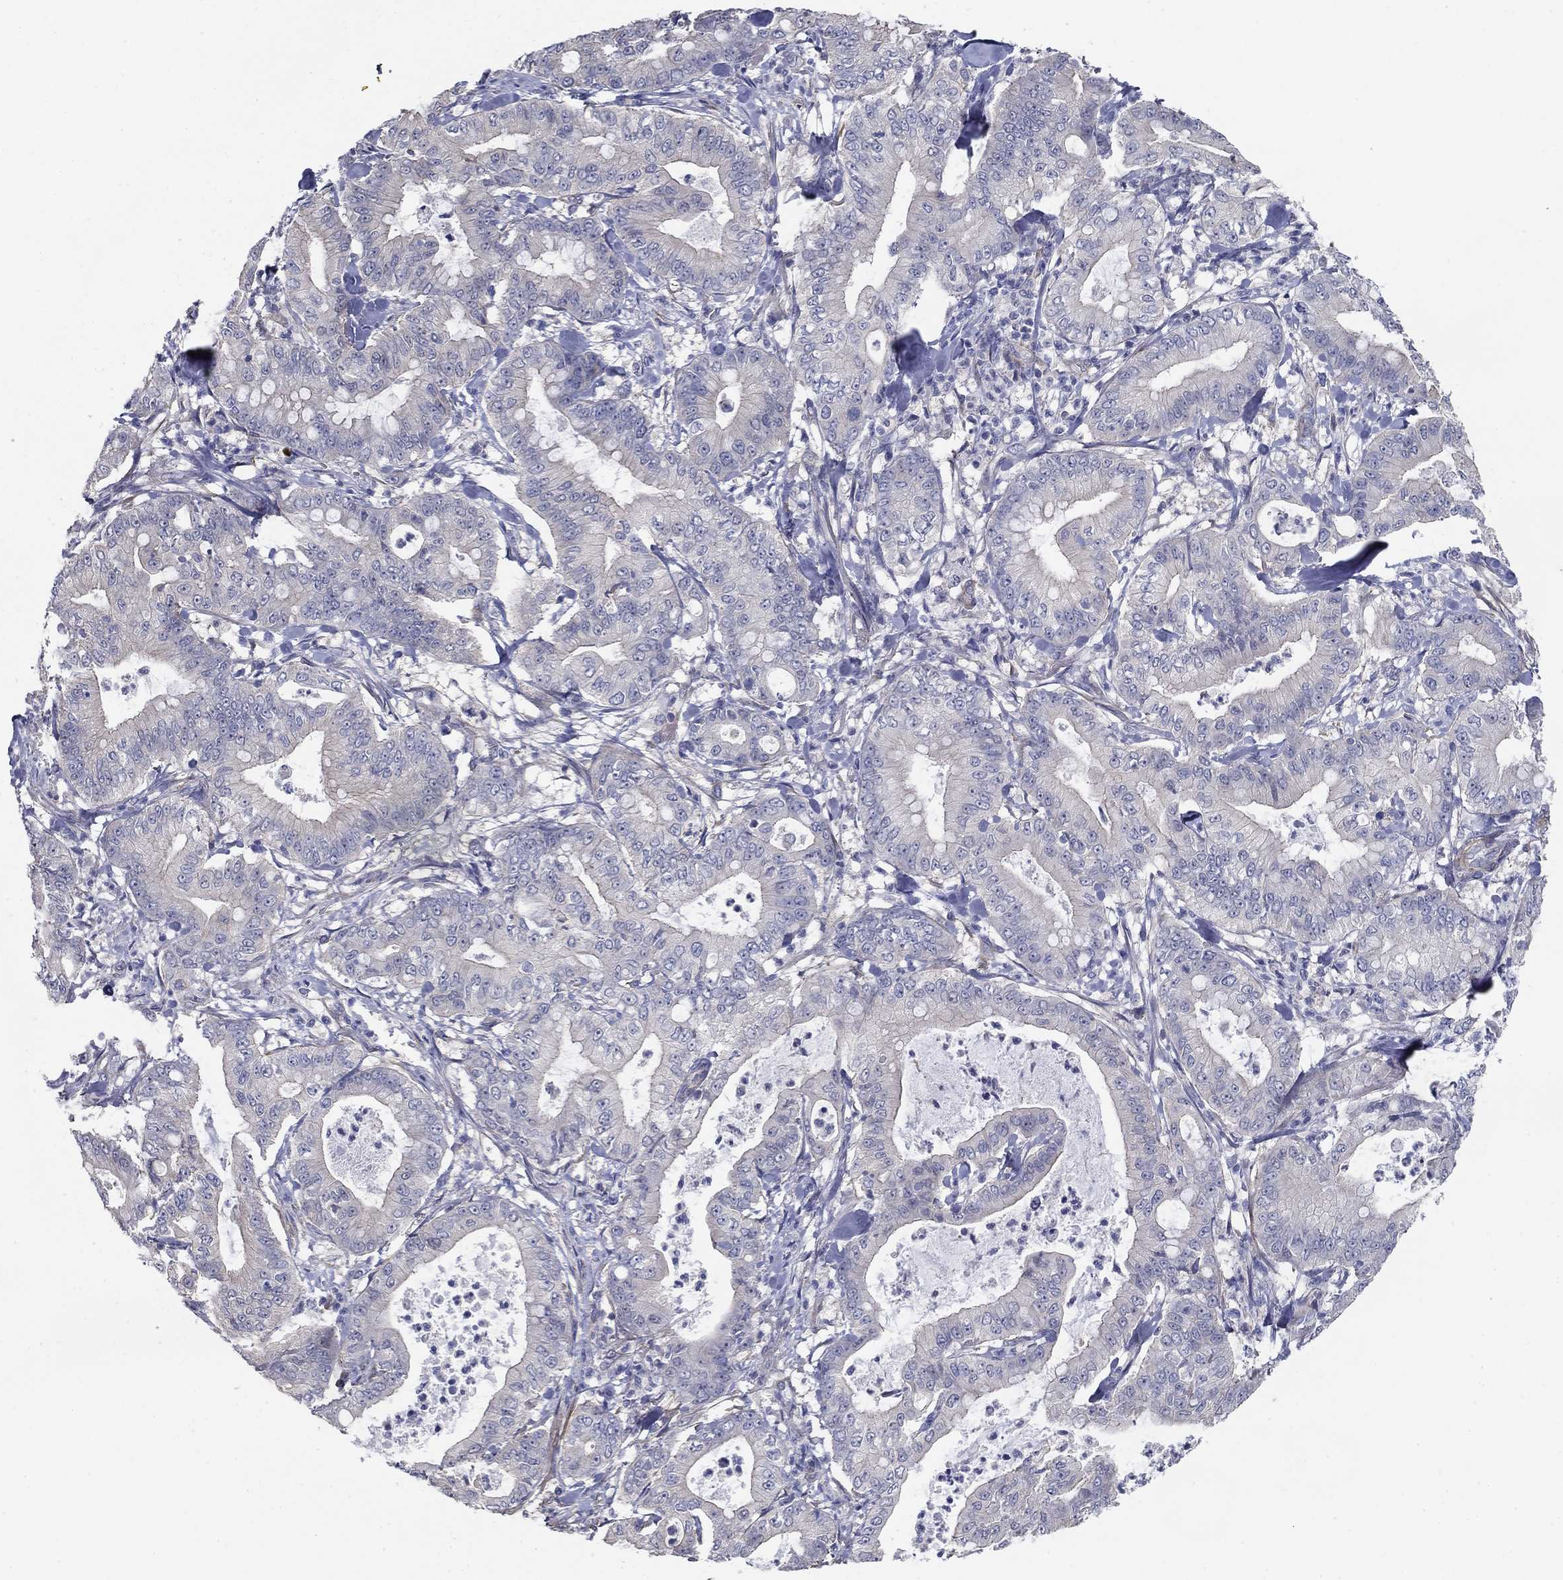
{"staining": {"intensity": "negative", "quantity": "none", "location": "none"}, "tissue": "pancreatic cancer", "cell_type": "Tumor cells", "image_type": "cancer", "snomed": [{"axis": "morphology", "description": "Adenocarcinoma, NOS"}, {"axis": "topography", "description": "Pancreas"}], "caption": "Tumor cells are negative for protein expression in human pancreatic cancer (adenocarcinoma).", "gene": "GRK7", "patient": {"sex": "male", "age": 71}}